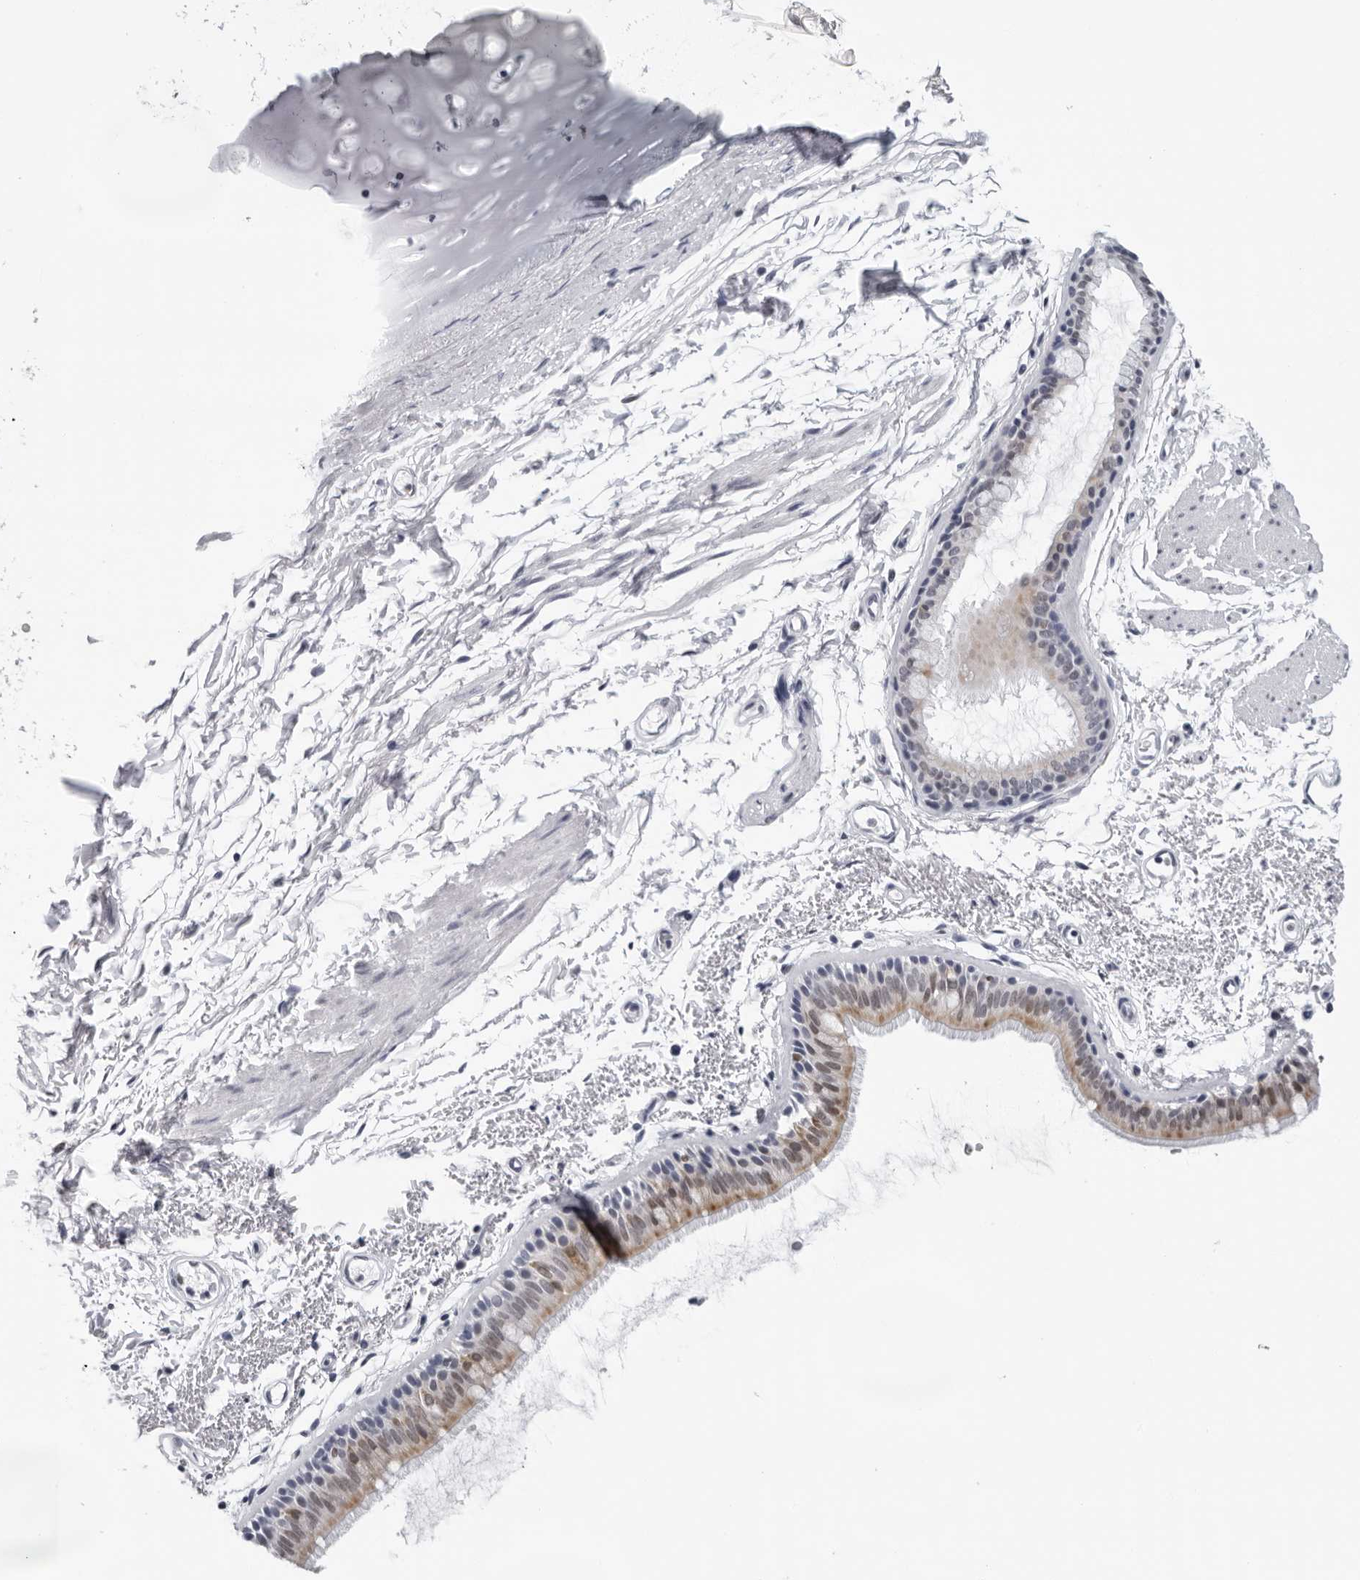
{"staining": {"intensity": "moderate", "quantity": "<25%", "location": "cytoplasmic/membranous"}, "tissue": "bronchus", "cell_type": "Respiratory epithelial cells", "image_type": "normal", "snomed": [{"axis": "morphology", "description": "Normal tissue, NOS"}, {"axis": "topography", "description": "Lymph node"}, {"axis": "topography", "description": "Bronchus"}], "caption": "Respiratory epithelial cells reveal moderate cytoplasmic/membranous staining in about <25% of cells in normal bronchus.", "gene": "CPT2", "patient": {"sex": "female", "age": 70}}